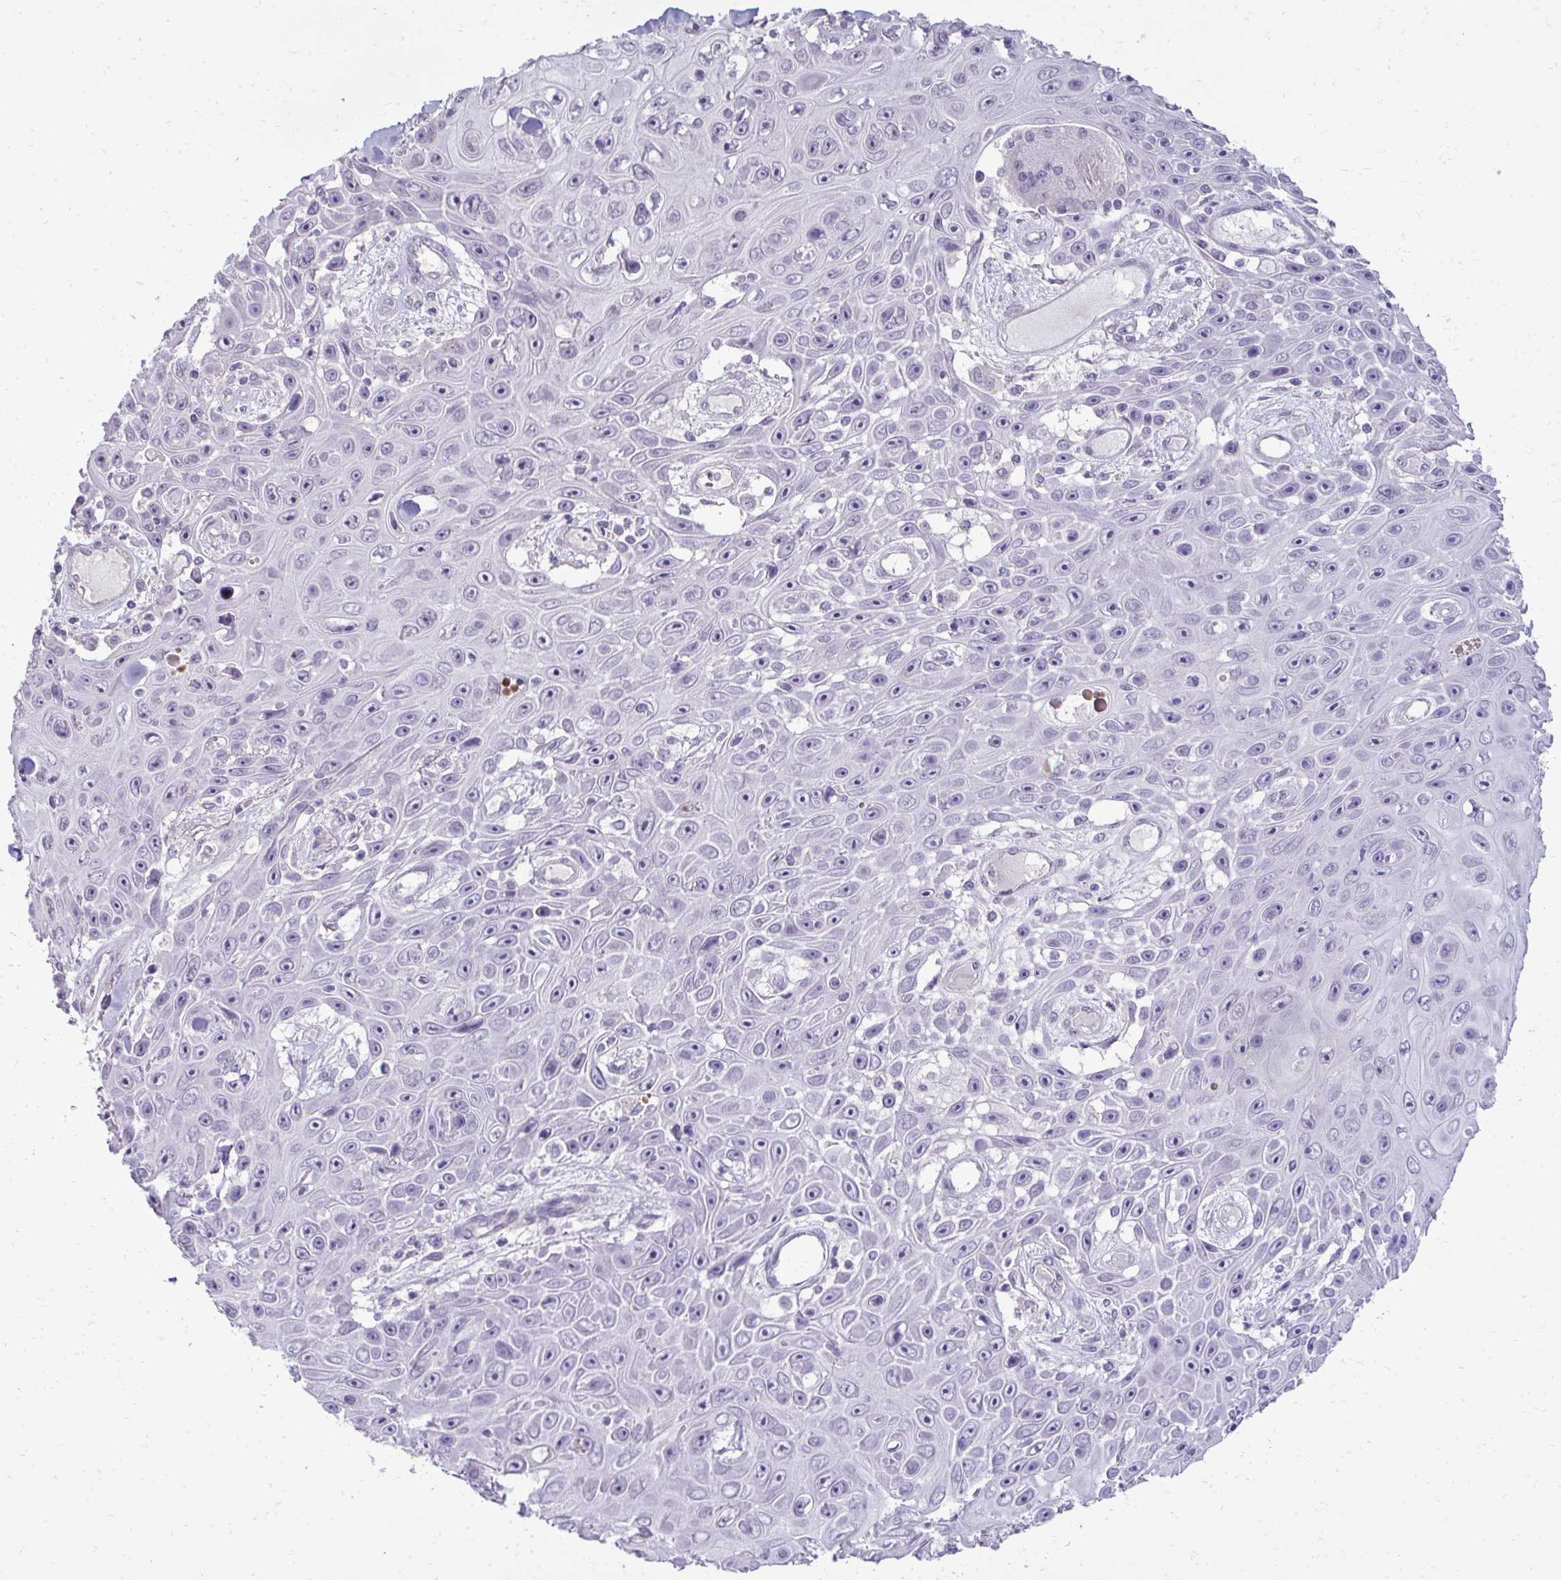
{"staining": {"intensity": "negative", "quantity": "none", "location": "none"}, "tissue": "skin cancer", "cell_type": "Tumor cells", "image_type": "cancer", "snomed": [{"axis": "morphology", "description": "Squamous cell carcinoma, NOS"}, {"axis": "topography", "description": "Skin"}], "caption": "Histopathology image shows no significant protein expression in tumor cells of skin cancer. (Immunohistochemistry (ihc), brightfield microscopy, high magnification).", "gene": "SLC30A3", "patient": {"sex": "male", "age": 82}}